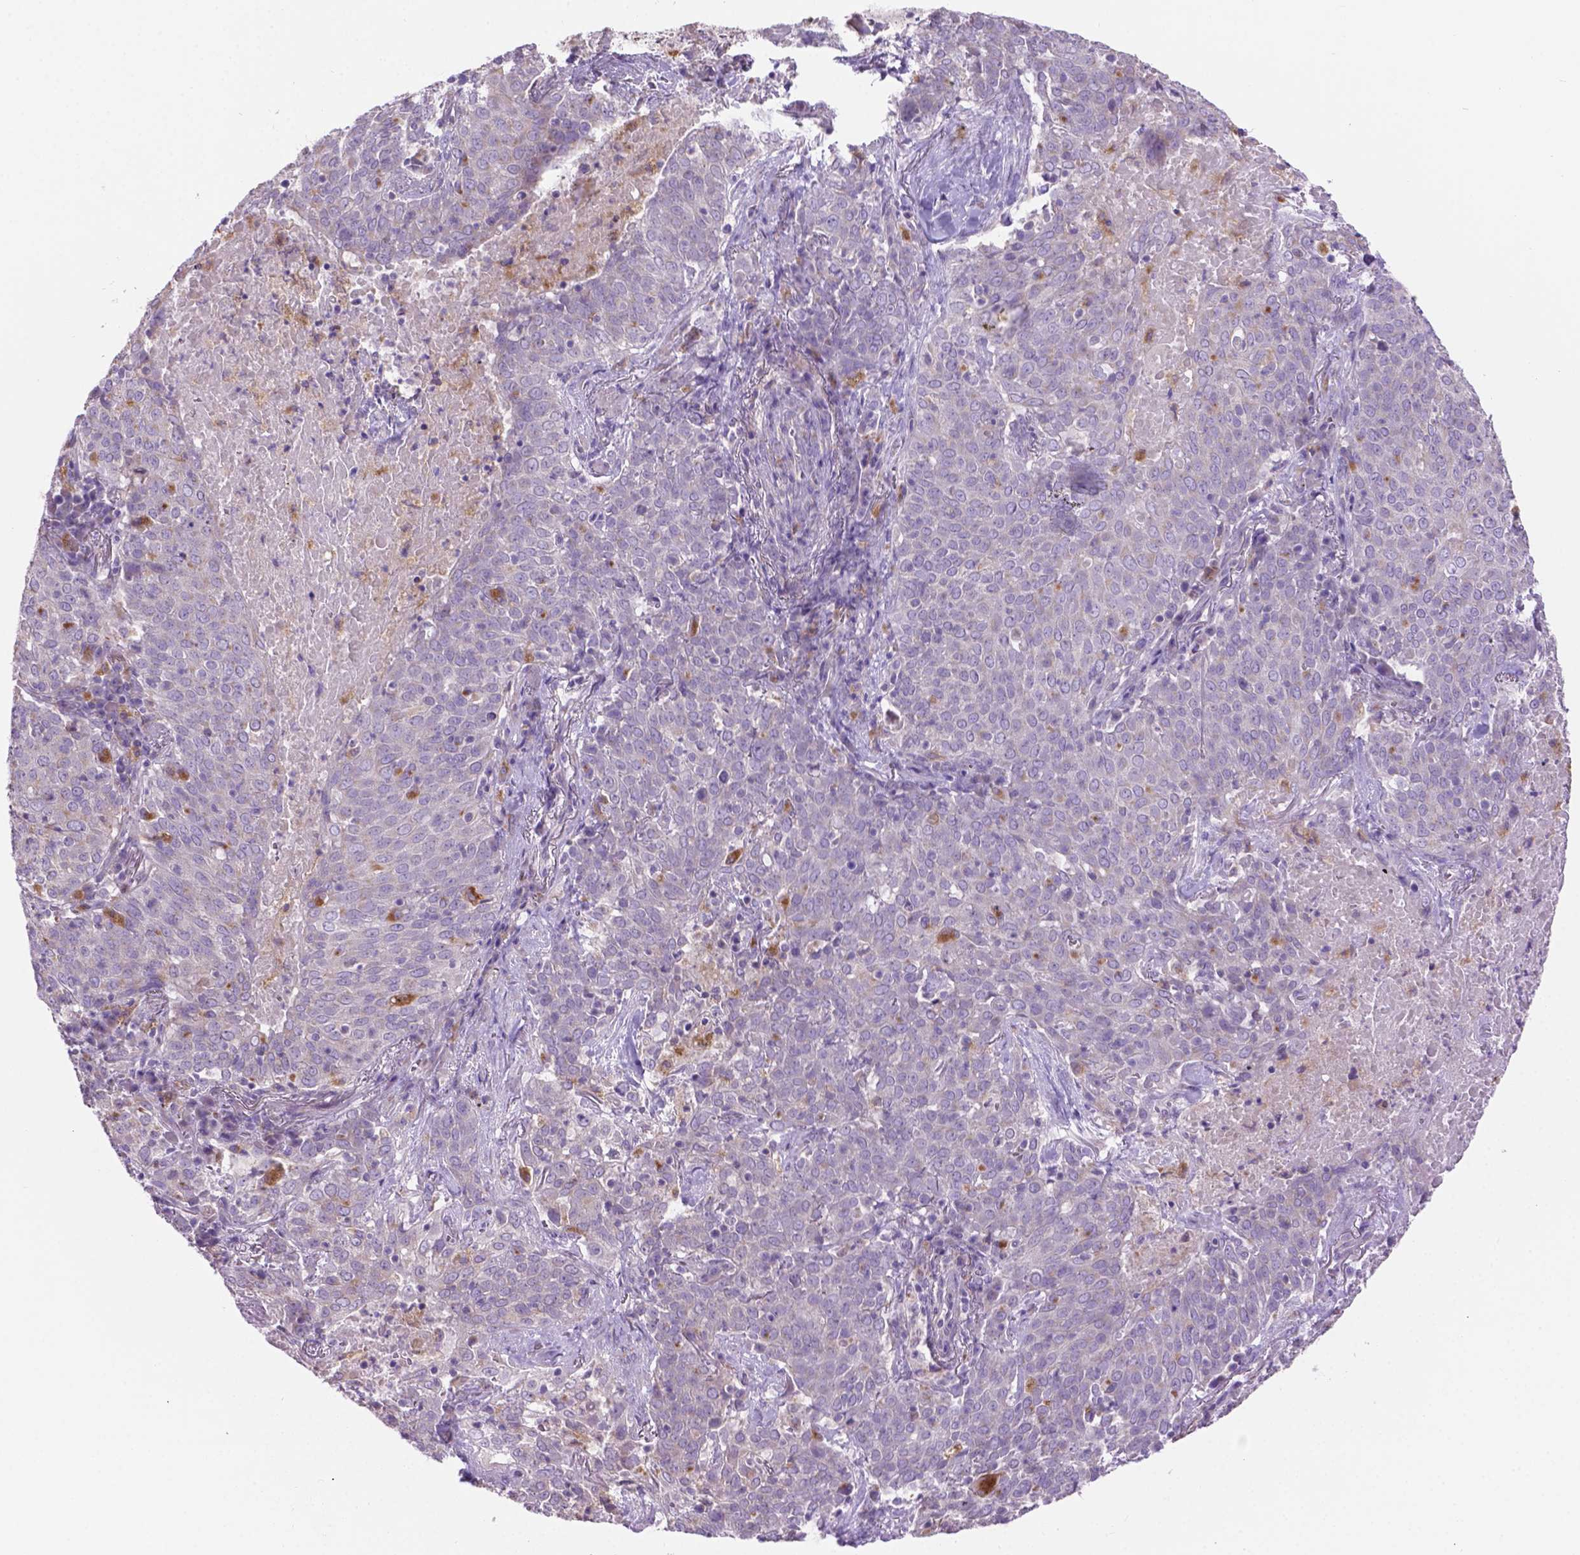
{"staining": {"intensity": "negative", "quantity": "none", "location": "none"}, "tissue": "lung cancer", "cell_type": "Tumor cells", "image_type": "cancer", "snomed": [{"axis": "morphology", "description": "Squamous cell carcinoma, NOS"}, {"axis": "topography", "description": "Lung"}], "caption": "Immunohistochemistry (IHC) of squamous cell carcinoma (lung) demonstrates no positivity in tumor cells. (DAB (3,3'-diaminobenzidine) immunohistochemistry with hematoxylin counter stain).", "gene": "CDH7", "patient": {"sex": "male", "age": 82}}